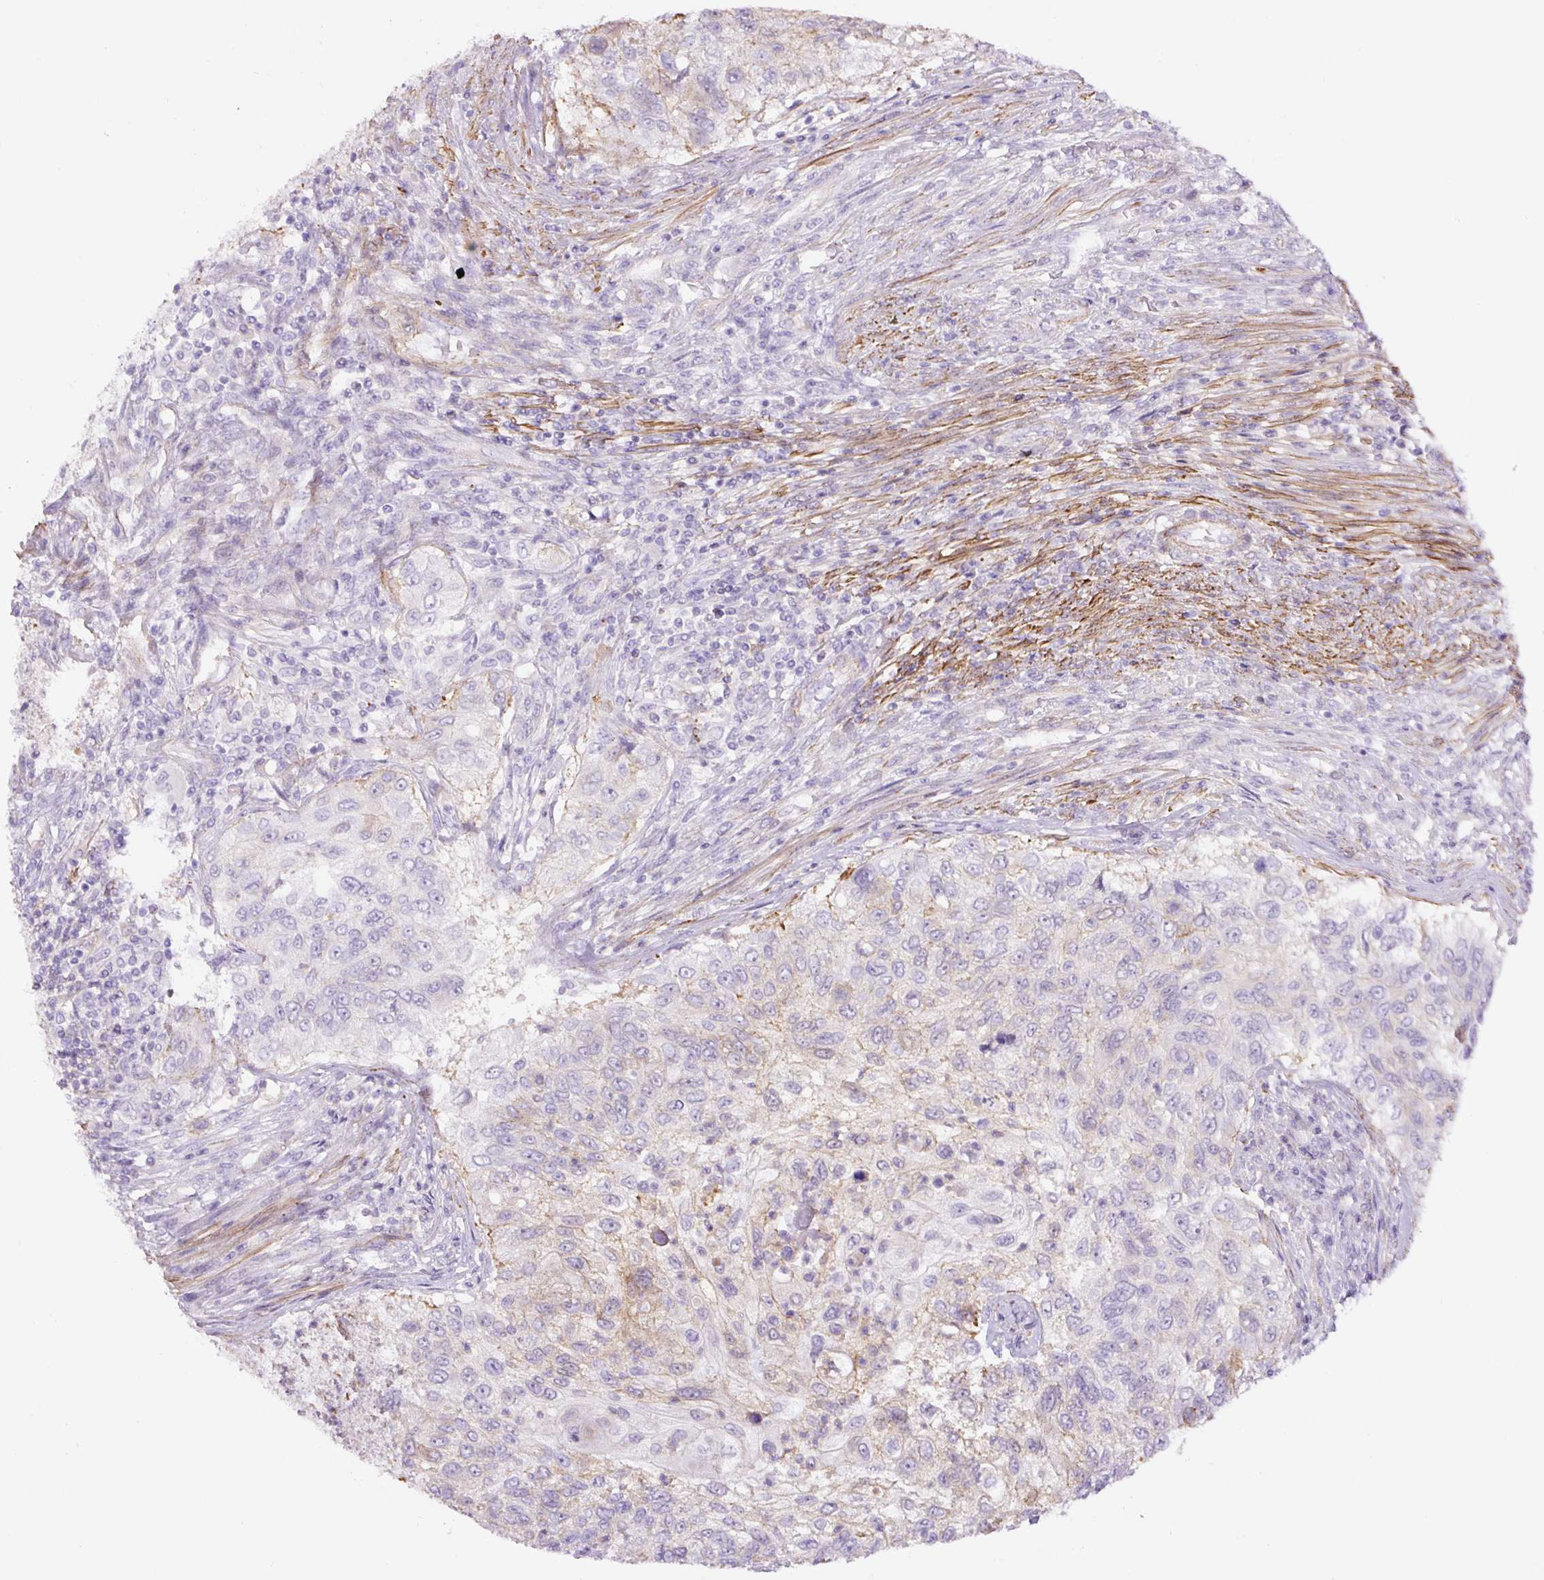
{"staining": {"intensity": "weak", "quantity": "<25%", "location": "cytoplasmic/membranous"}, "tissue": "urothelial cancer", "cell_type": "Tumor cells", "image_type": "cancer", "snomed": [{"axis": "morphology", "description": "Urothelial carcinoma, High grade"}, {"axis": "topography", "description": "Urinary bladder"}], "caption": "This is an IHC image of human urothelial carcinoma (high-grade). There is no expression in tumor cells.", "gene": "B3GALT5", "patient": {"sex": "female", "age": 60}}